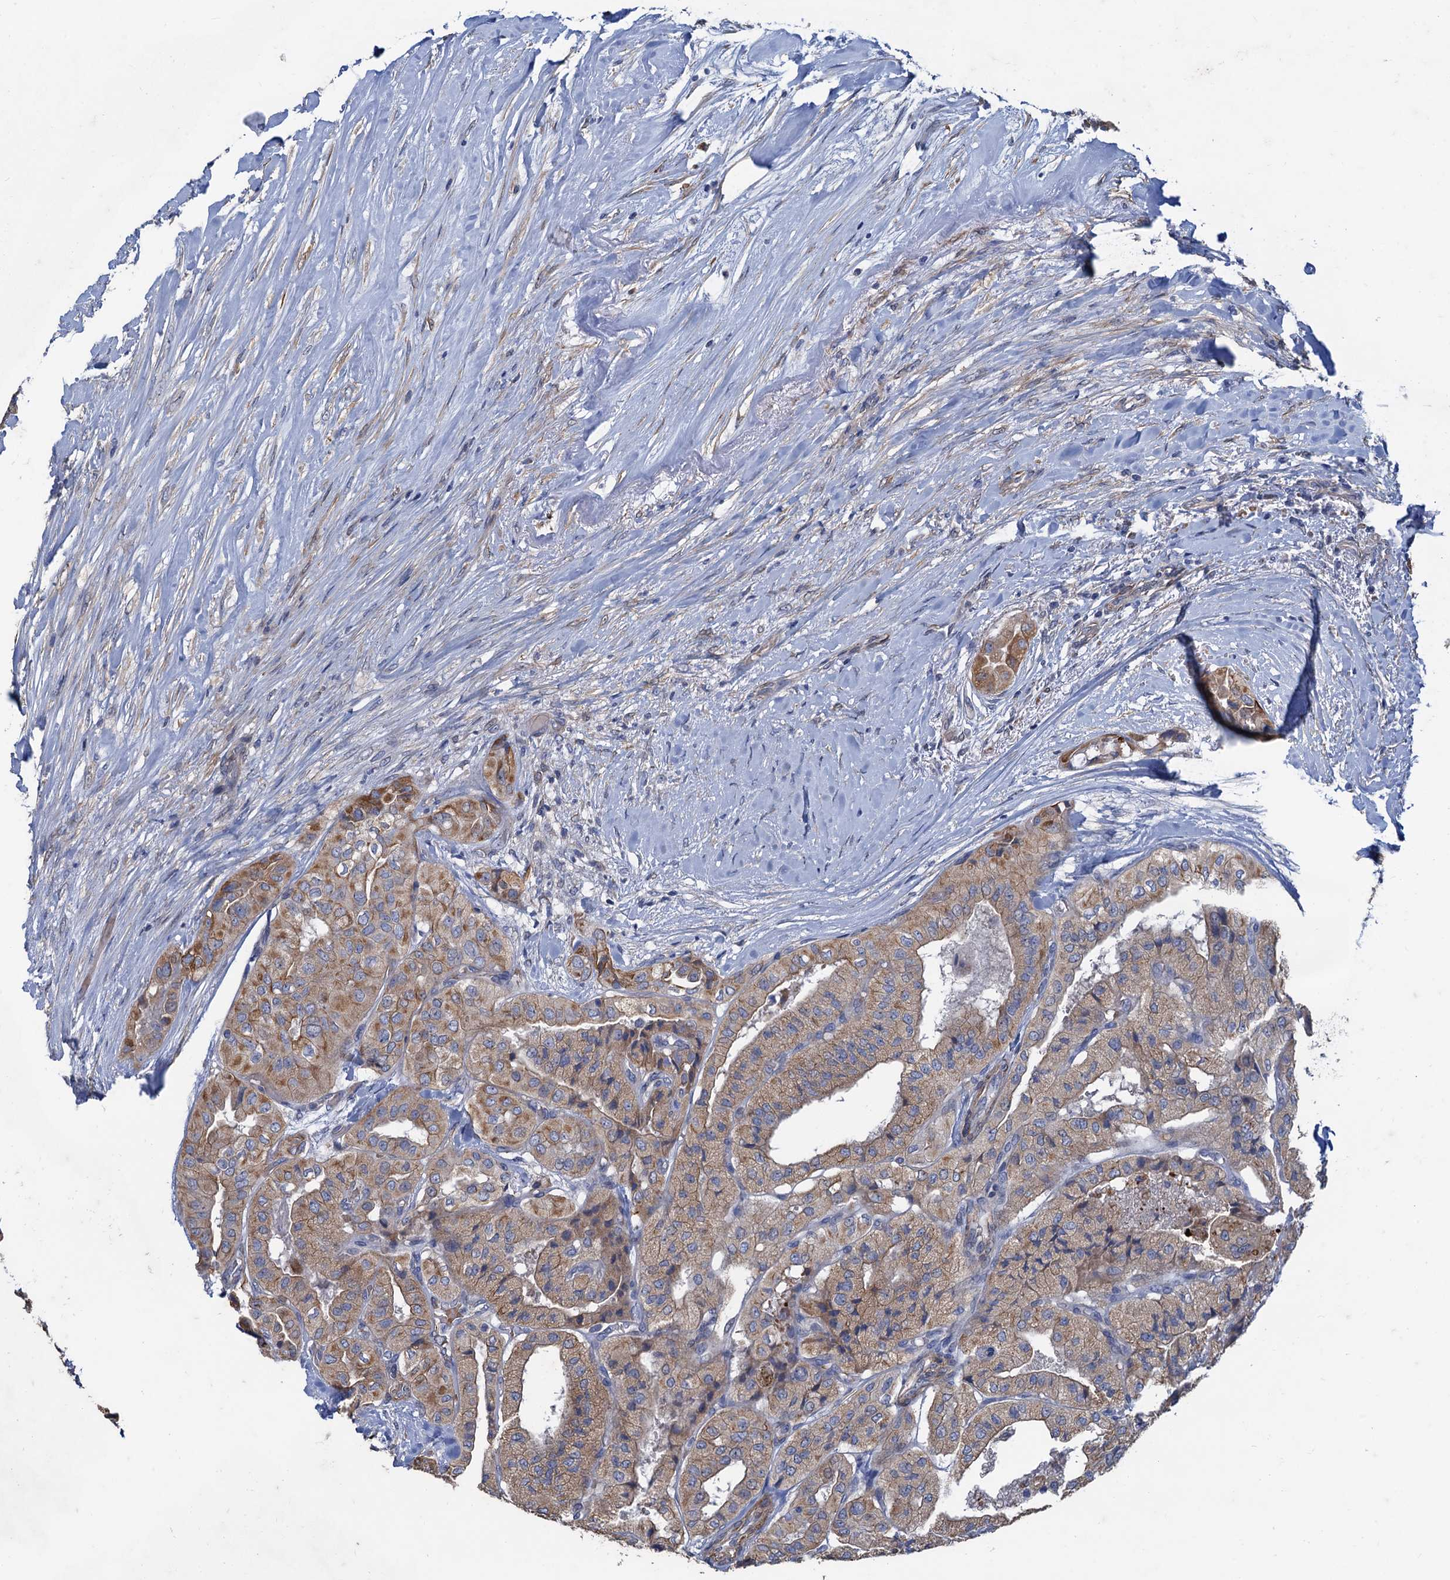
{"staining": {"intensity": "moderate", "quantity": ">75%", "location": "cytoplasmic/membranous"}, "tissue": "thyroid cancer", "cell_type": "Tumor cells", "image_type": "cancer", "snomed": [{"axis": "morphology", "description": "Papillary adenocarcinoma, NOS"}, {"axis": "topography", "description": "Thyroid gland"}], "caption": "Human papillary adenocarcinoma (thyroid) stained for a protein (brown) shows moderate cytoplasmic/membranous positive positivity in about >75% of tumor cells.", "gene": "SMCO3", "patient": {"sex": "female", "age": 59}}